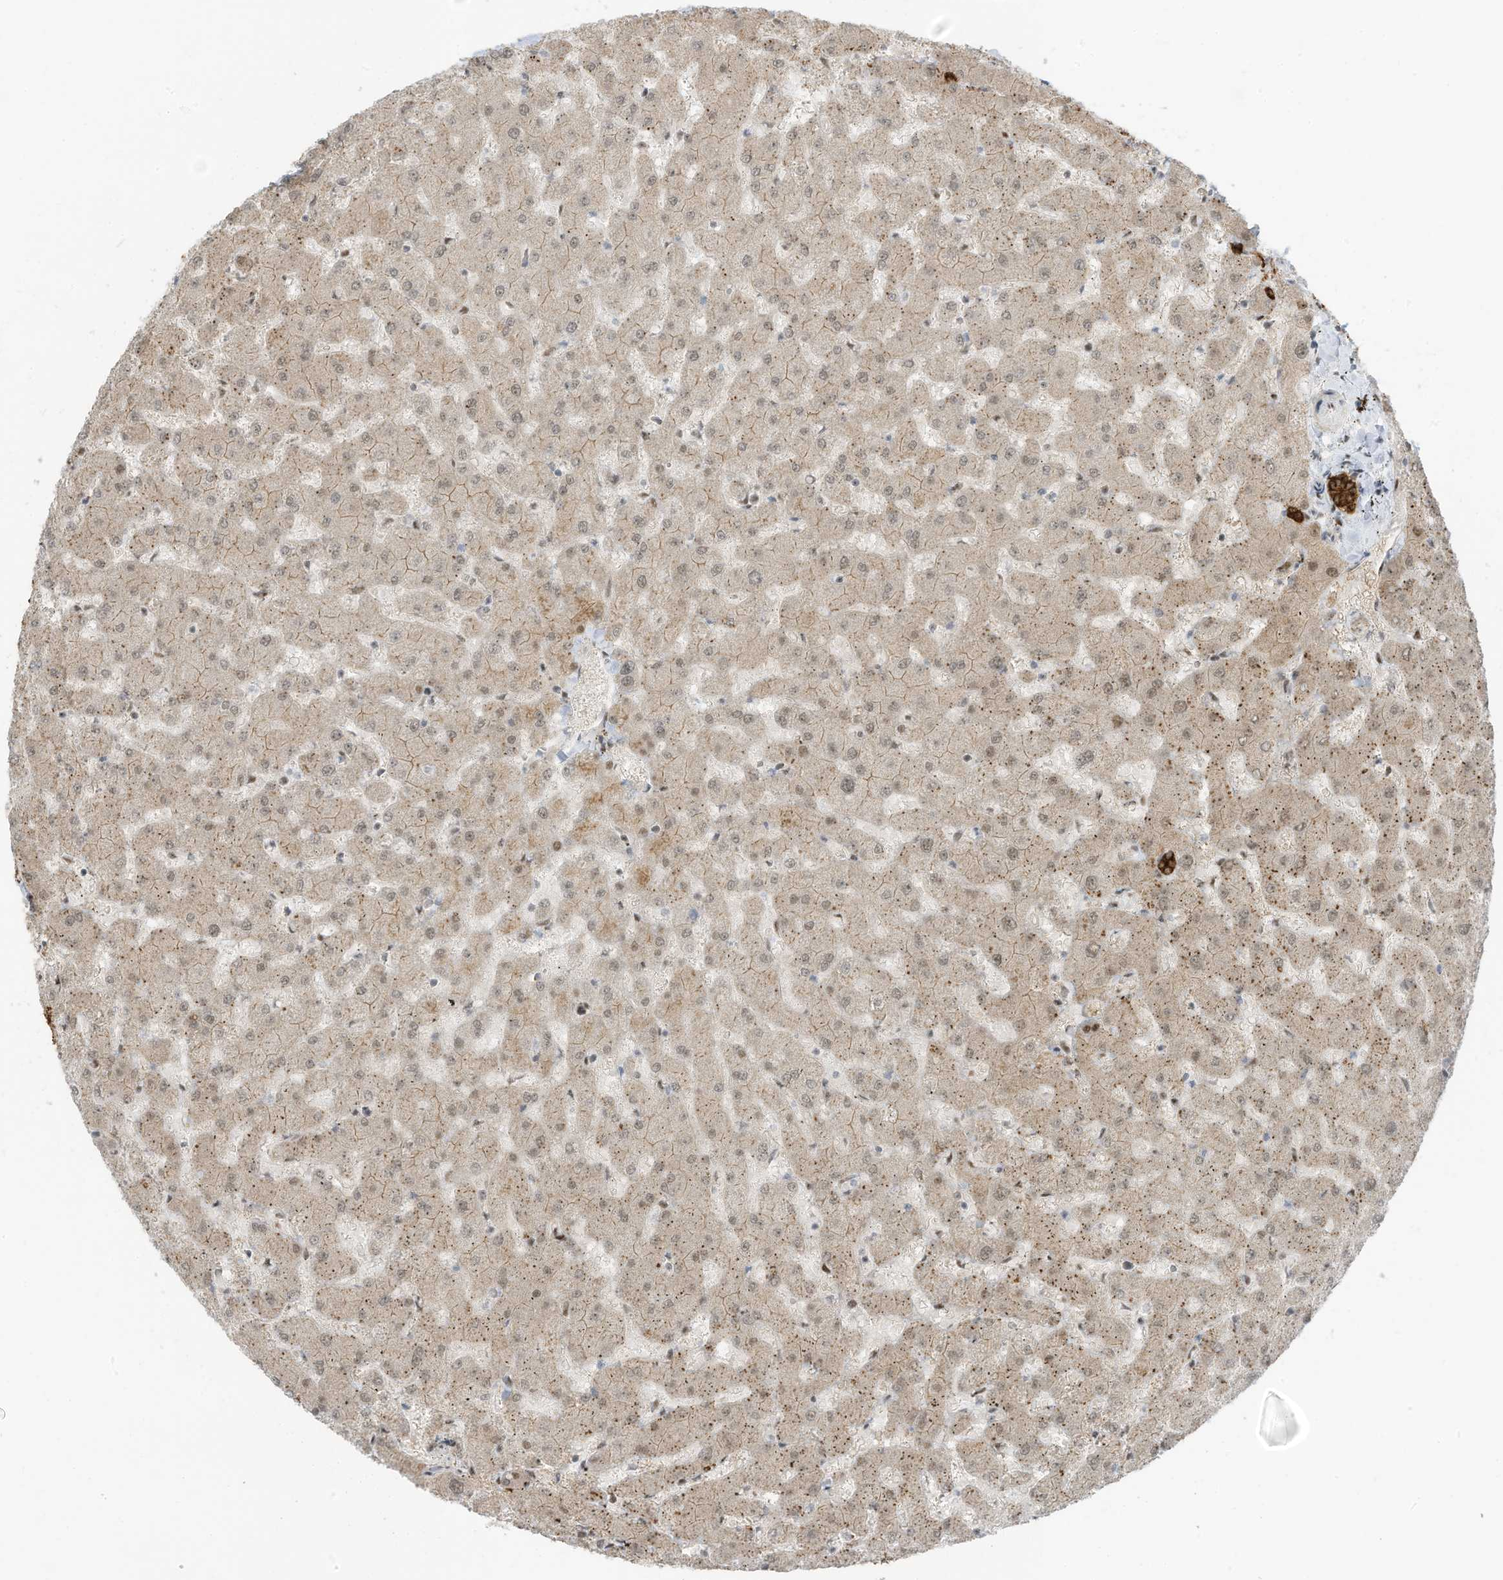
{"staining": {"intensity": "strong", "quantity": ">75%", "location": "cytoplasmic/membranous,nuclear"}, "tissue": "liver", "cell_type": "Cholangiocytes", "image_type": "normal", "snomed": [{"axis": "morphology", "description": "Normal tissue, NOS"}, {"axis": "topography", "description": "Liver"}], "caption": "The histopathology image demonstrates staining of unremarkable liver, revealing strong cytoplasmic/membranous,nuclear protein positivity (brown color) within cholangiocytes. (DAB = brown stain, brightfield microscopy at high magnification).", "gene": "ZCWPW2", "patient": {"sex": "female", "age": 63}}